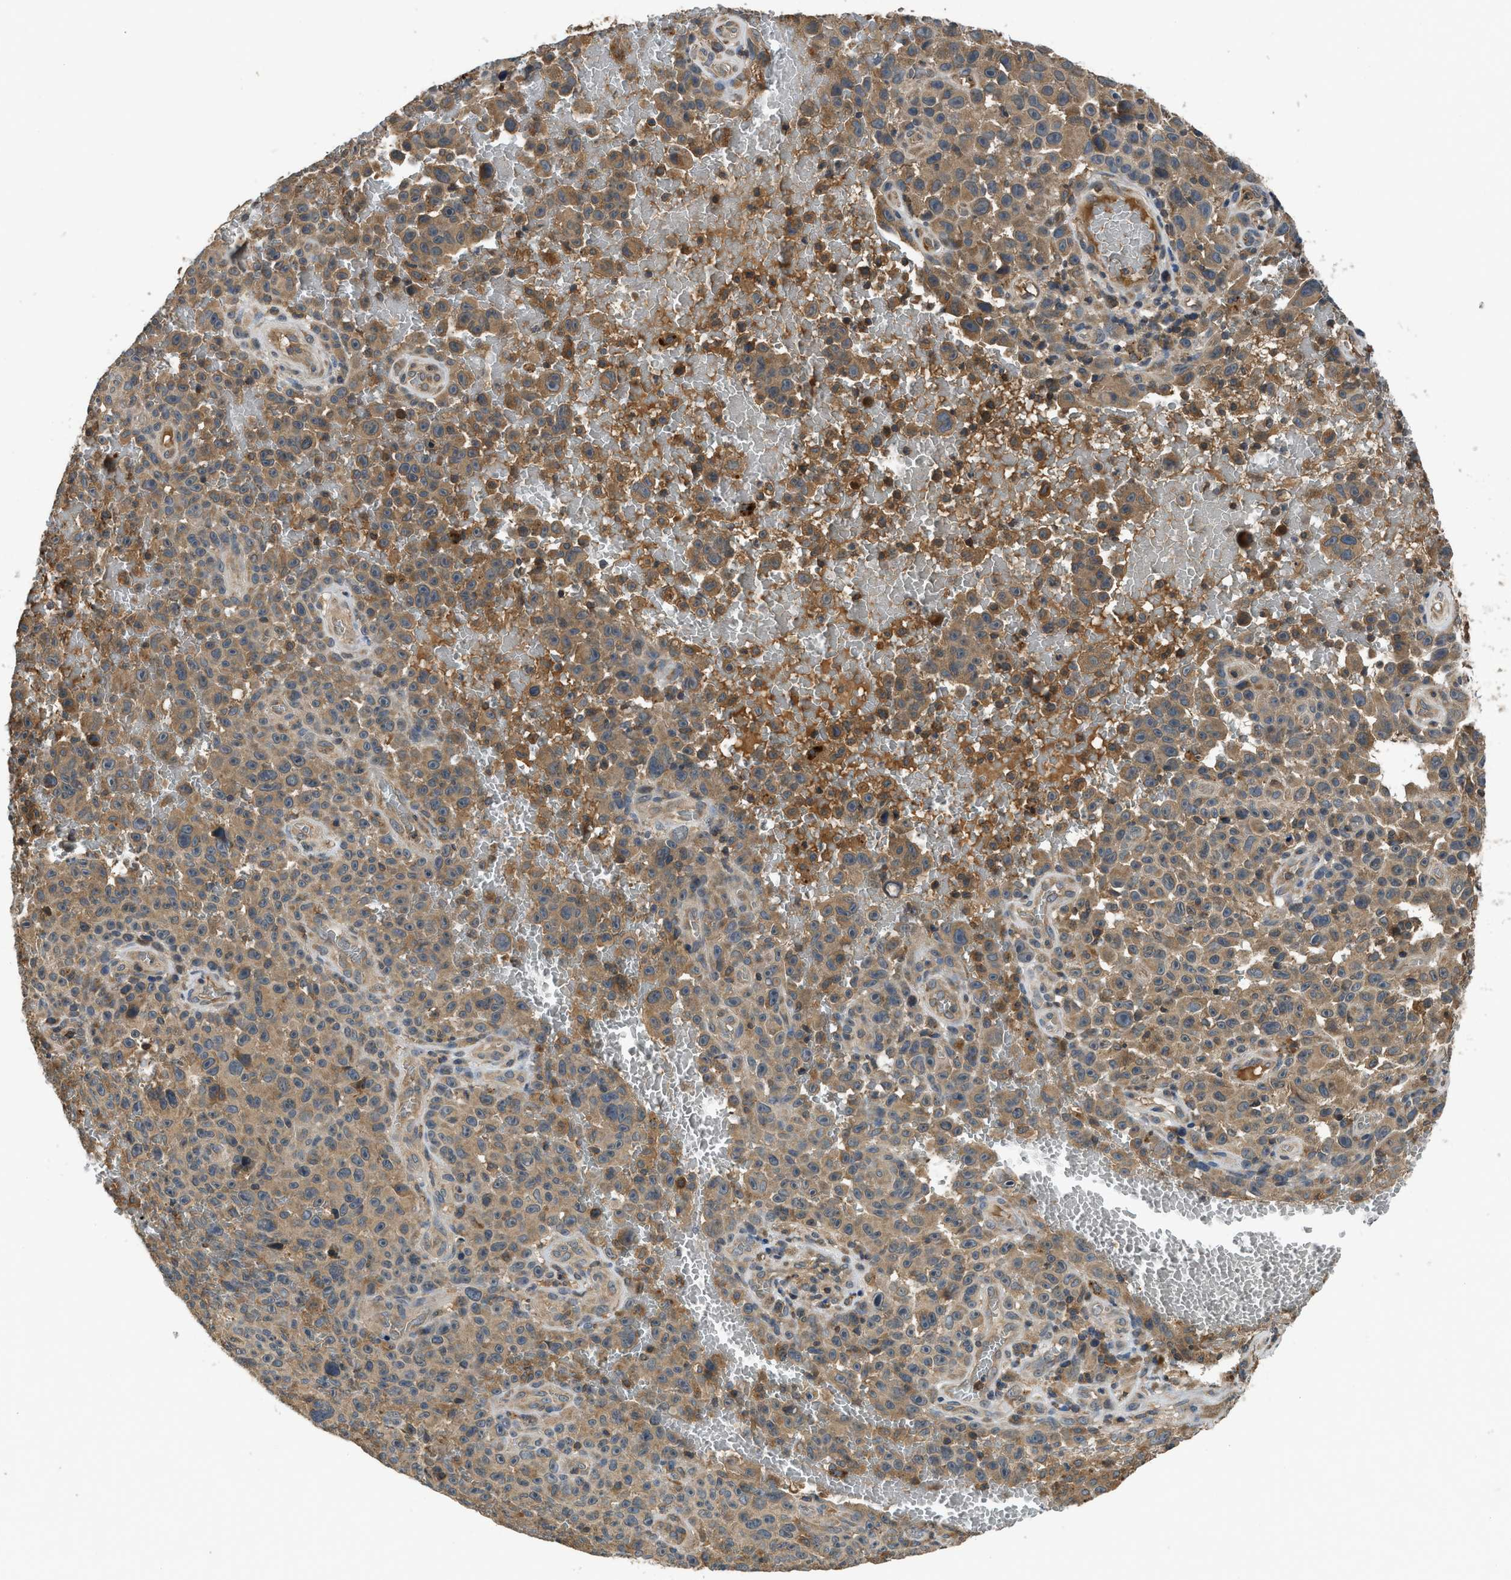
{"staining": {"intensity": "moderate", "quantity": ">75%", "location": "cytoplasmic/membranous"}, "tissue": "melanoma", "cell_type": "Tumor cells", "image_type": "cancer", "snomed": [{"axis": "morphology", "description": "Malignant melanoma, NOS"}, {"axis": "topography", "description": "Skin"}], "caption": "Human melanoma stained for a protein (brown) displays moderate cytoplasmic/membranous positive positivity in approximately >75% of tumor cells.", "gene": "PAFAH2", "patient": {"sex": "female", "age": 82}}